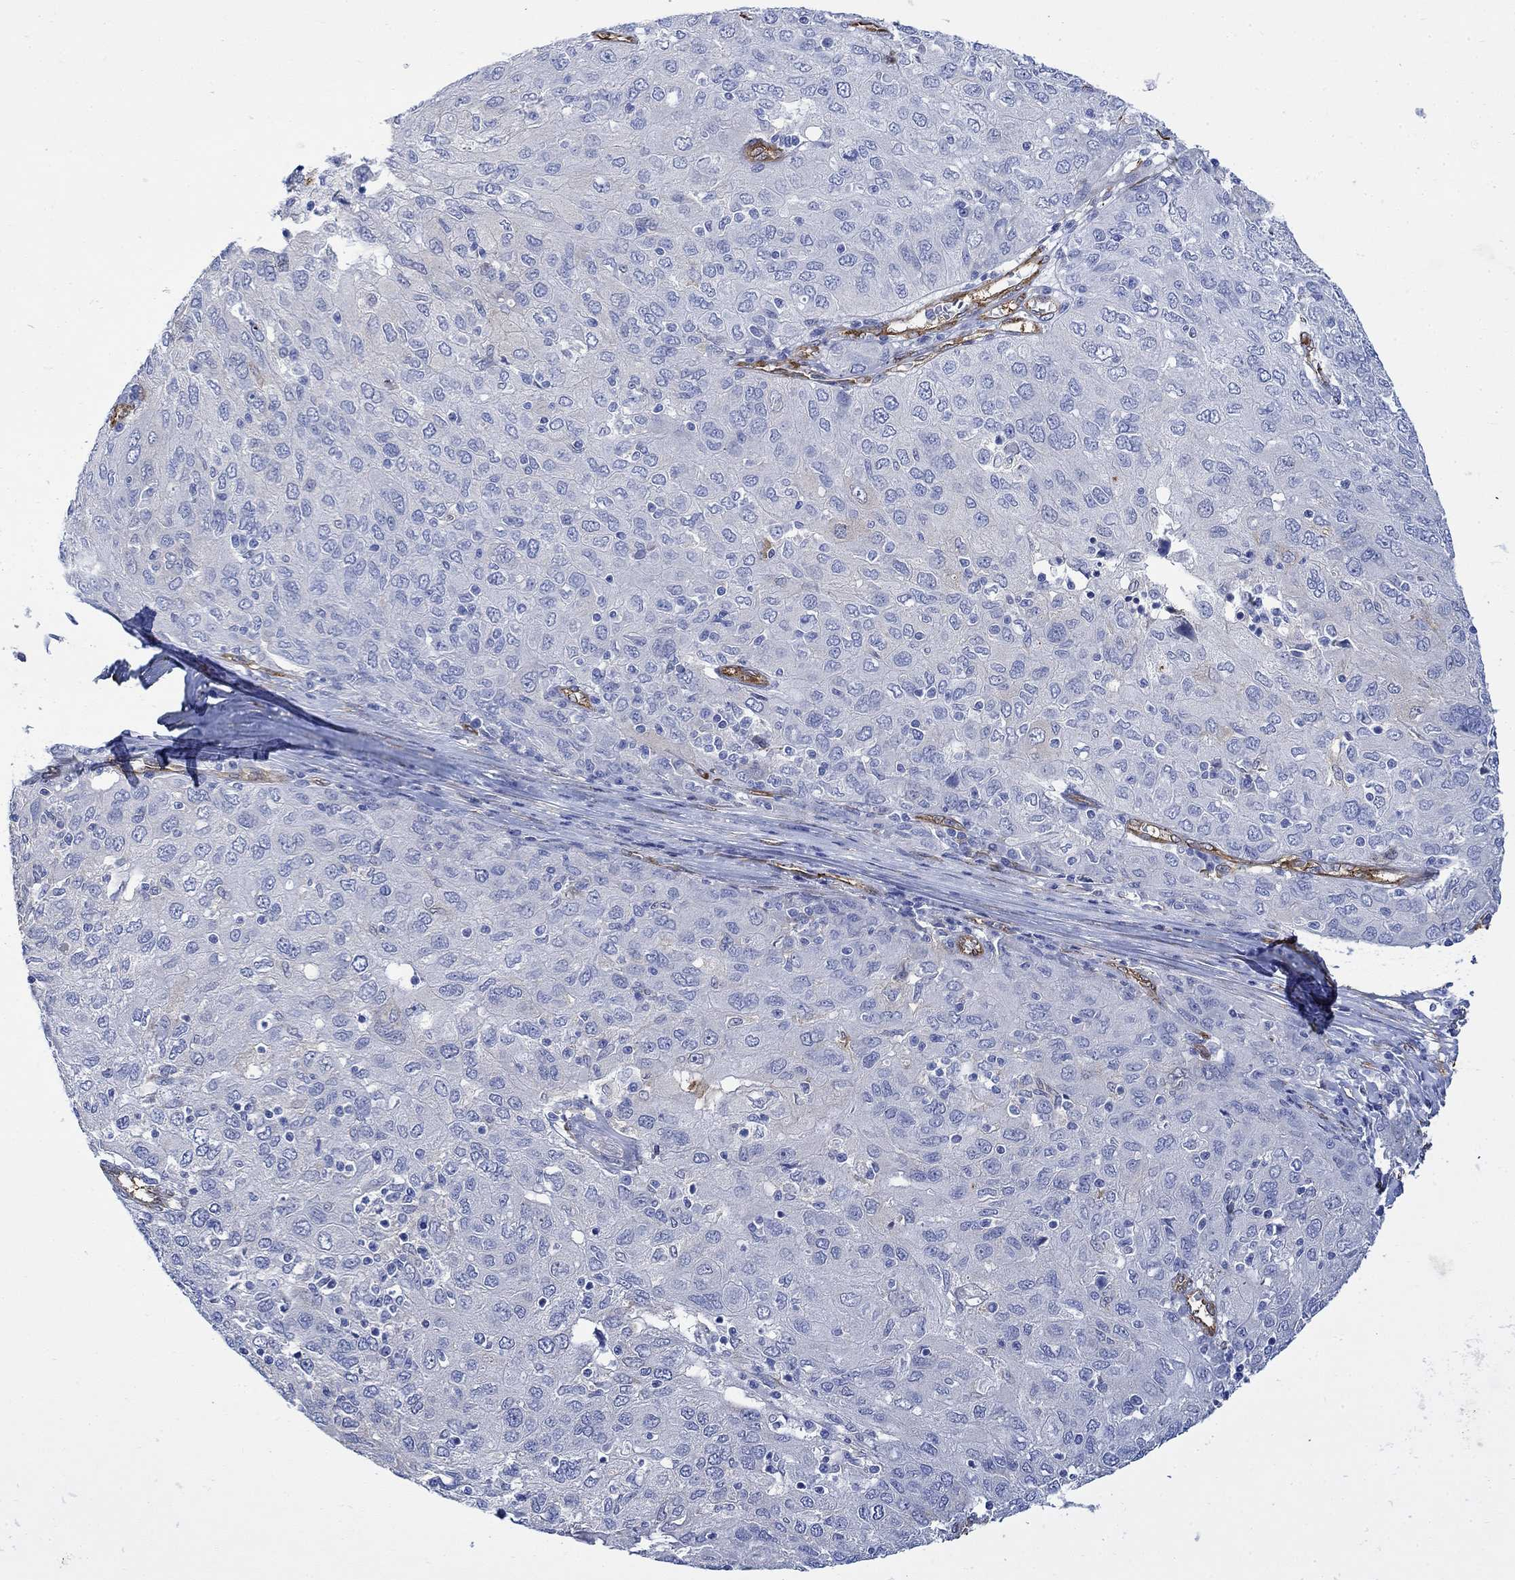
{"staining": {"intensity": "negative", "quantity": "none", "location": "none"}, "tissue": "ovarian cancer", "cell_type": "Tumor cells", "image_type": "cancer", "snomed": [{"axis": "morphology", "description": "Carcinoma, endometroid"}, {"axis": "topography", "description": "Ovary"}], "caption": "IHC micrograph of neoplastic tissue: human ovarian cancer stained with DAB reveals no significant protein staining in tumor cells. (DAB (3,3'-diaminobenzidine) IHC visualized using brightfield microscopy, high magnification).", "gene": "TGM2", "patient": {"sex": "female", "age": 50}}